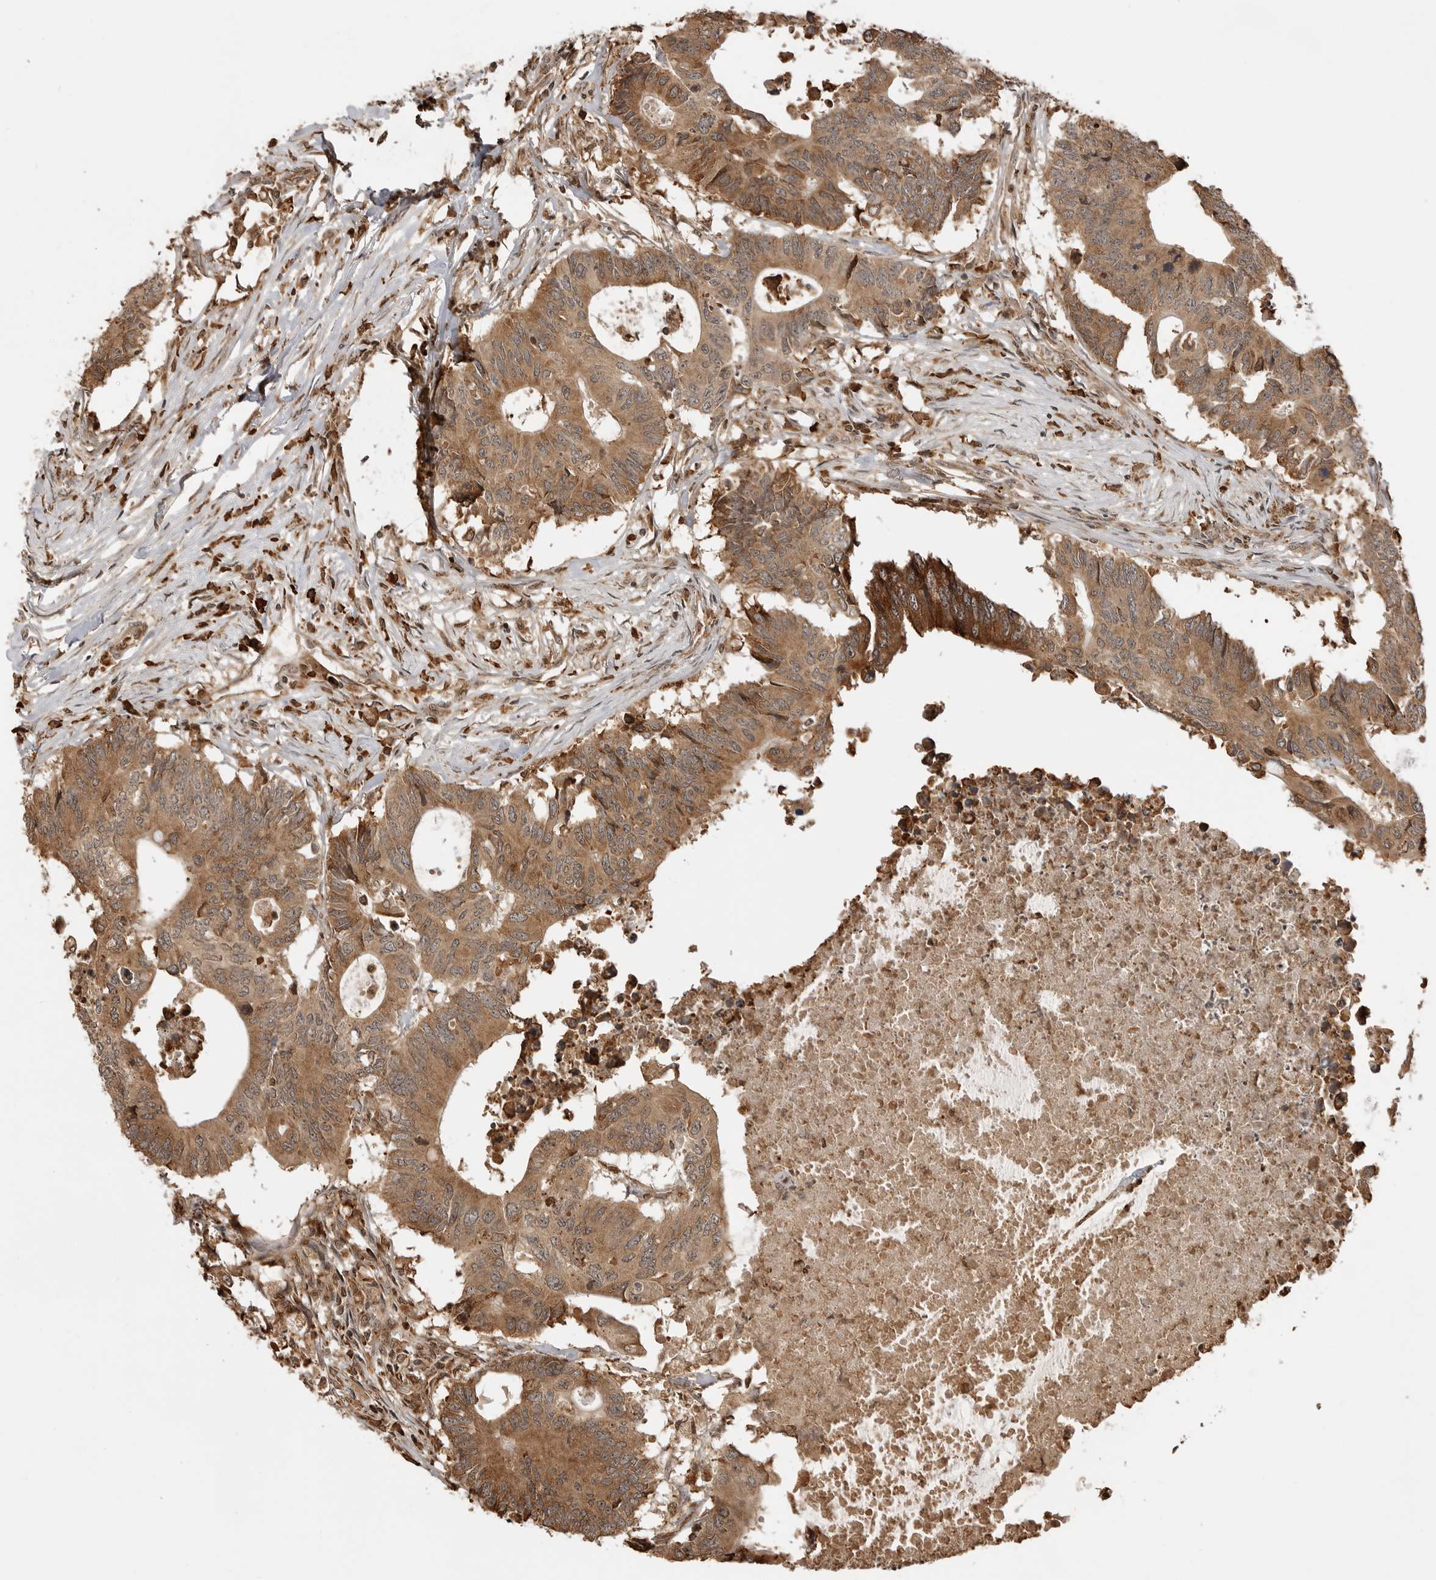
{"staining": {"intensity": "moderate", "quantity": ">75%", "location": "cytoplasmic/membranous"}, "tissue": "colorectal cancer", "cell_type": "Tumor cells", "image_type": "cancer", "snomed": [{"axis": "morphology", "description": "Adenocarcinoma, NOS"}, {"axis": "topography", "description": "Colon"}], "caption": "A photomicrograph of colorectal cancer (adenocarcinoma) stained for a protein demonstrates moderate cytoplasmic/membranous brown staining in tumor cells.", "gene": "BMP2K", "patient": {"sex": "male", "age": 71}}